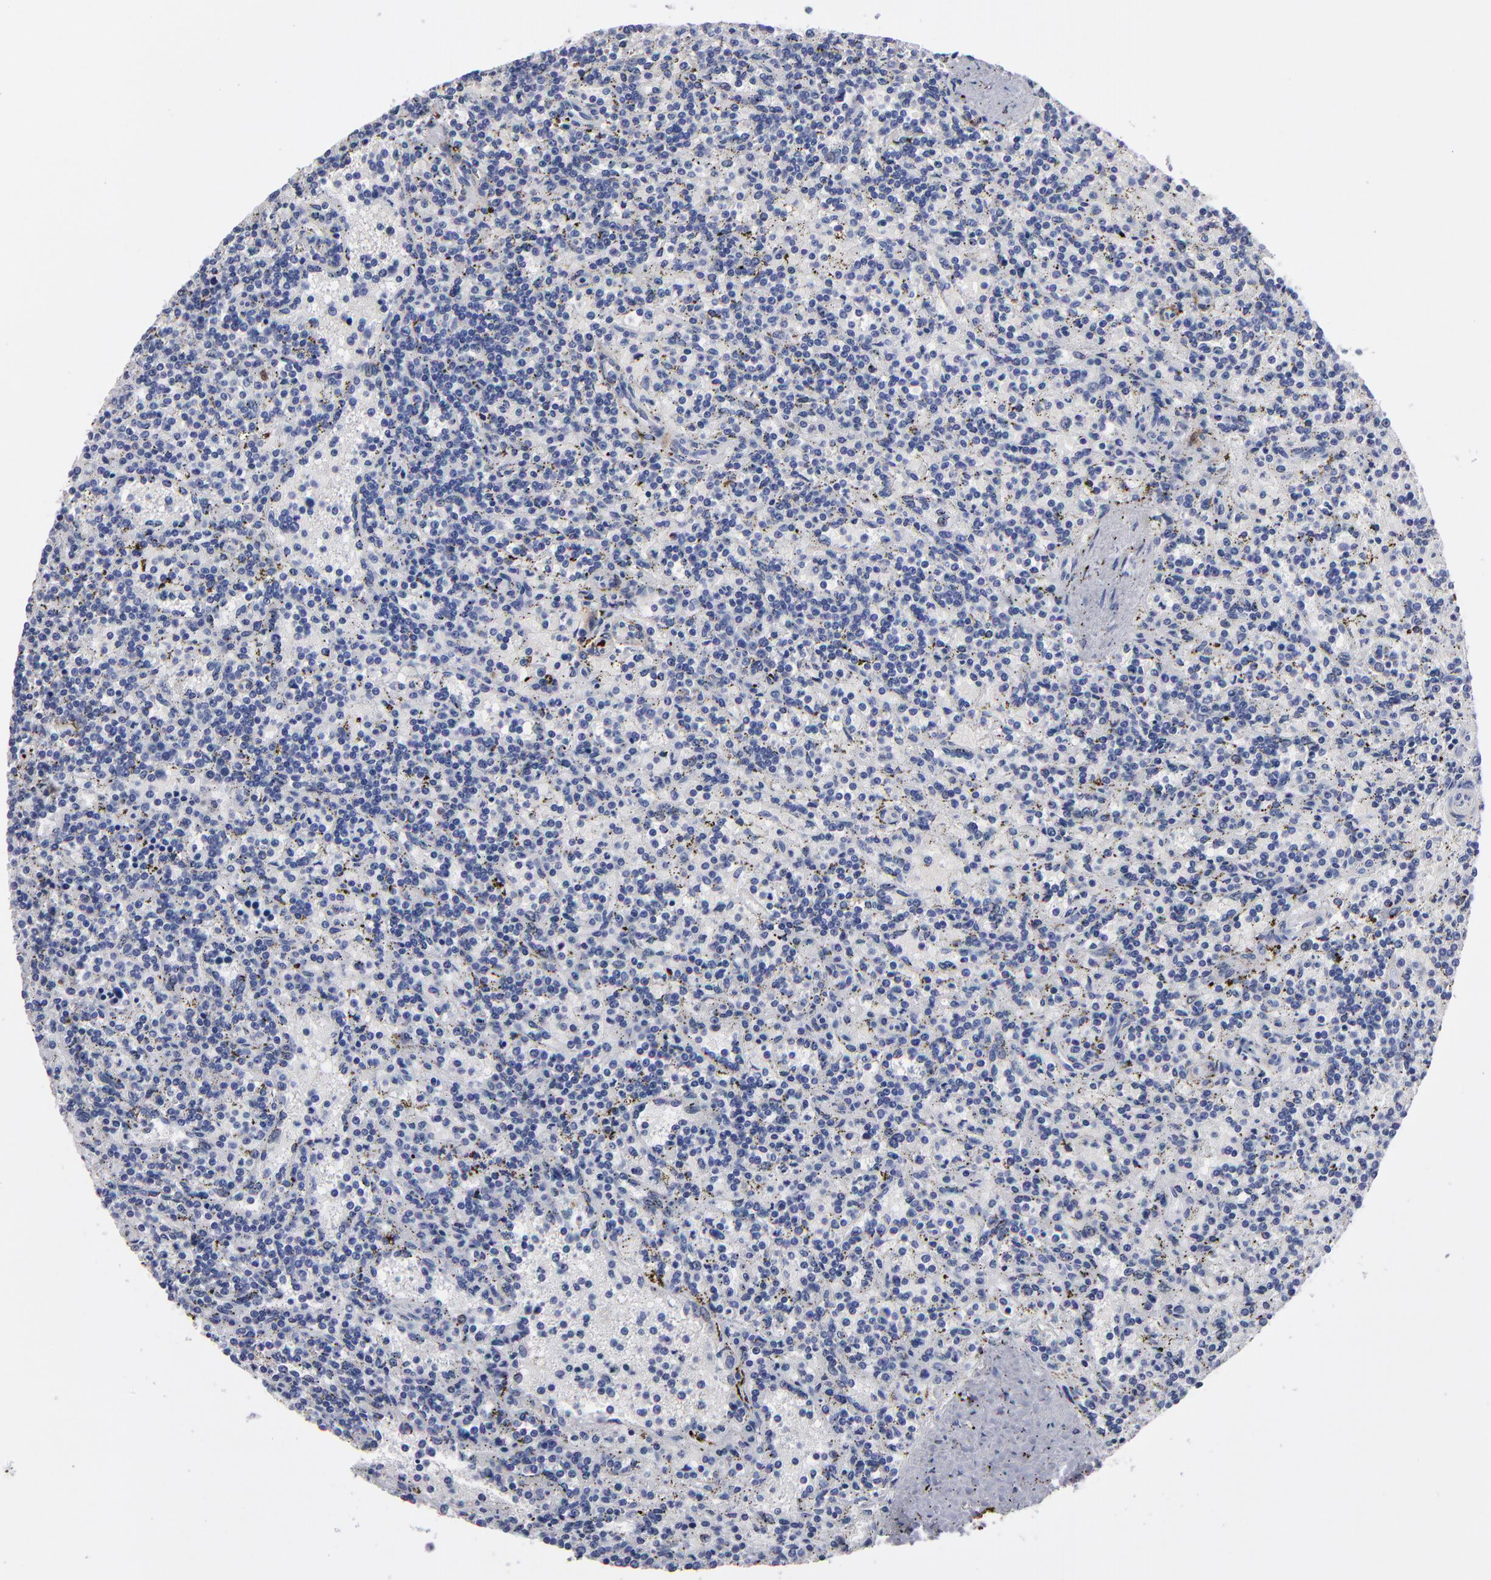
{"staining": {"intensity": "negative", "quantity": "none", "location": "none"}, "tissue": "lymphoma", "cell_type": "Tumor cells", "image_type": "cancer", "snomed": [{"axis": "morphology", "description": "Malignant lymphoma, non-Hodgkin's type, Low grade"}, {"axis": "topography", "description": "Spleen"}], "caption": "Immunohistochemical staining of low-grade malignant lymphoma, non-Hodgkin's type reveals no significant positivity in tumor cells.", "gene": "FABP4", "patient": {"sex": "male", "age": 73}}